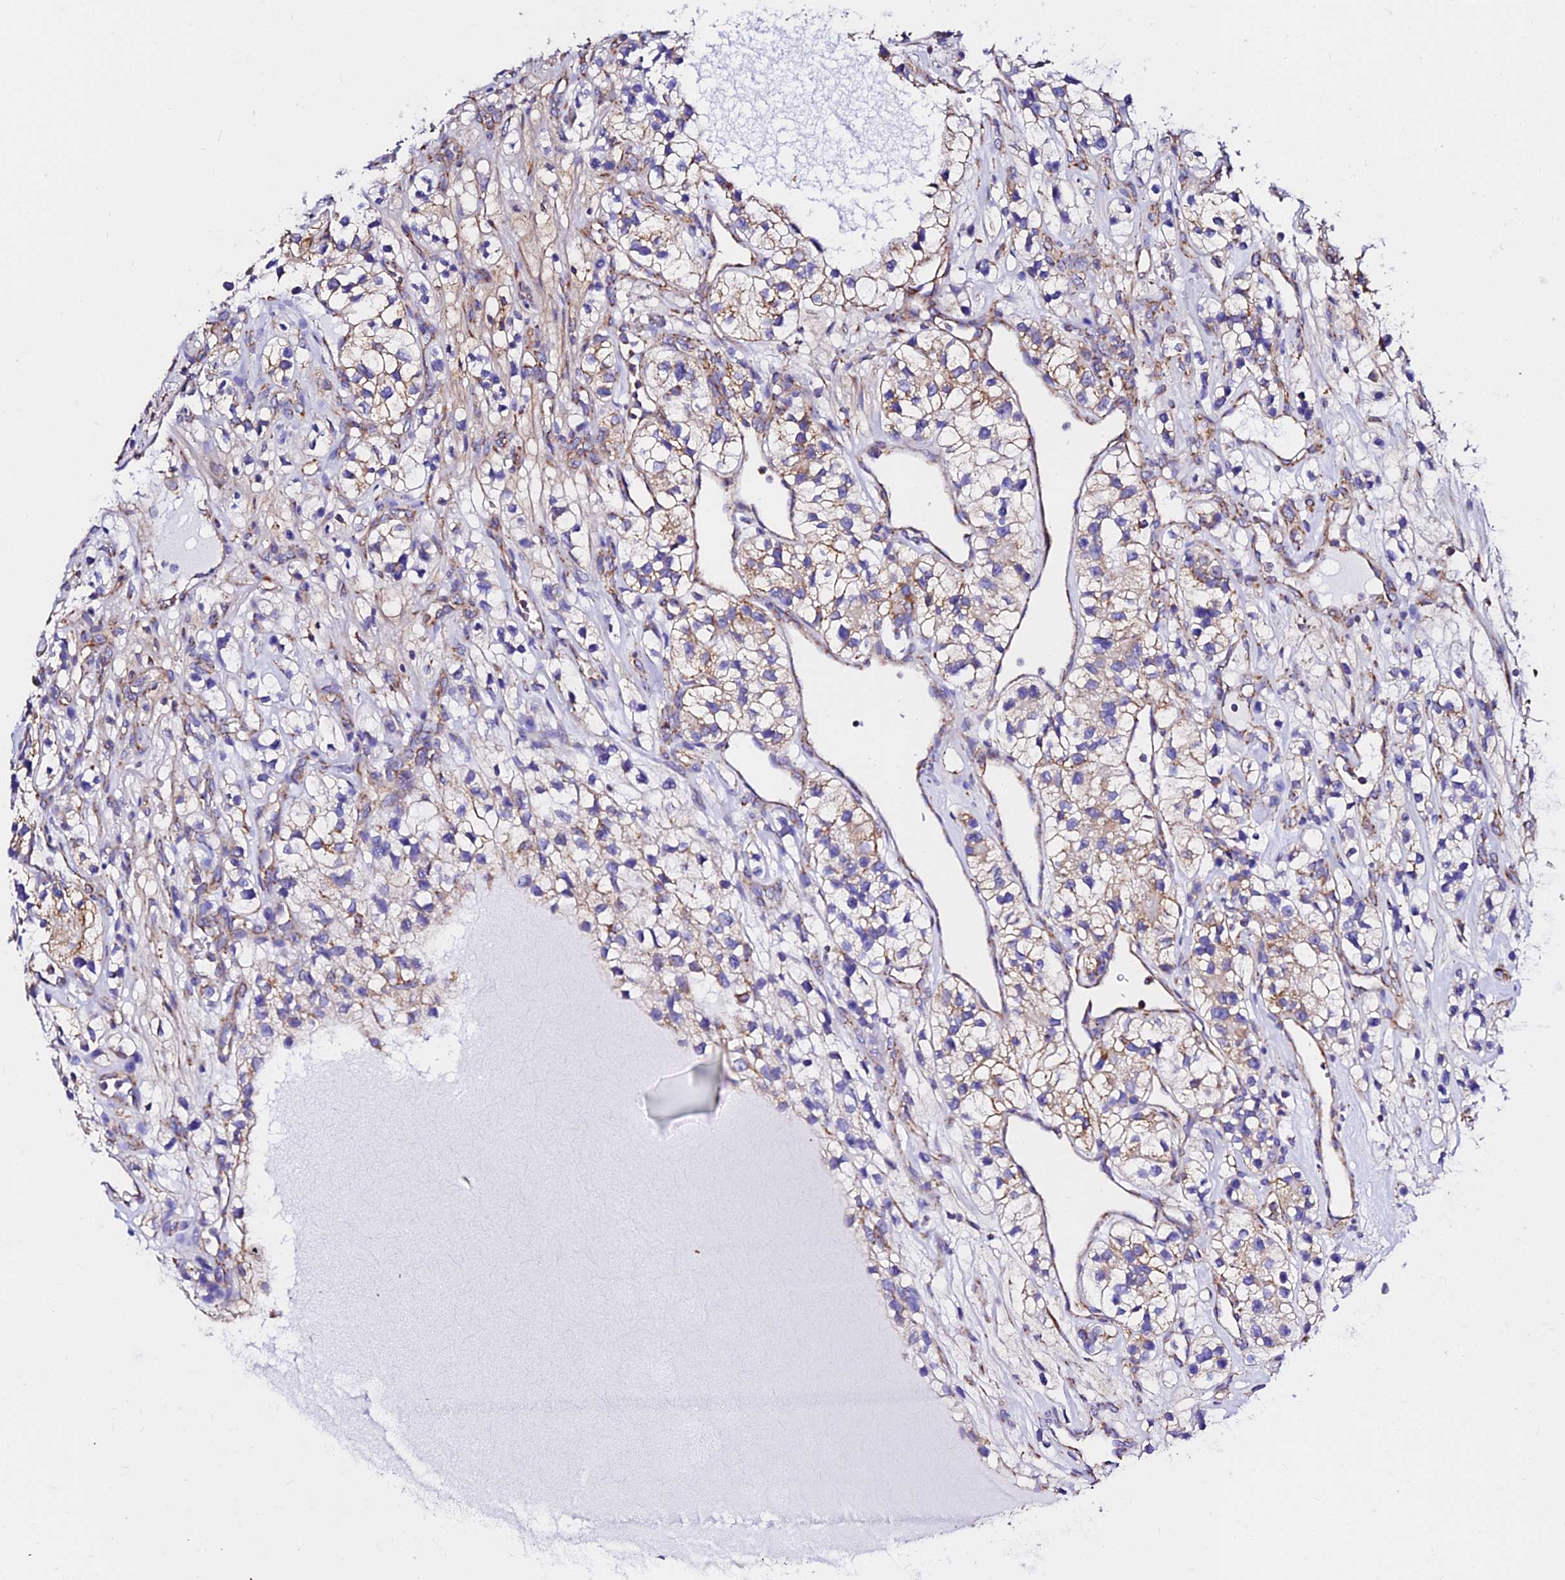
{"staining": {"intensity": "moderate", "quantity": "25%-75%", "location": "cytoplasmic/membranous"}, "tissue": "renal cancer", "cell_type": "Tumor cells", "image_type": "cancer", "snomed": [{"axis": "morphology", "description": "Adenocarcinoma, NOS"}, {"axis": "topography", "description": "Kidney"}], "caption": "Renal adenocarcinoma was stained to show a protein in brown. There is medium levels of moderate cytoplasmic/membranous expression in about 25%-75% of tumor cells. The staining was performed using DAB (3,3'-diaminobenzidine), with brown indicating positive protein expression. Nuclei are stained blue with hematoxylin.", "gene": "ZNF573", "patient": {"sex": "female", "age": 57}}